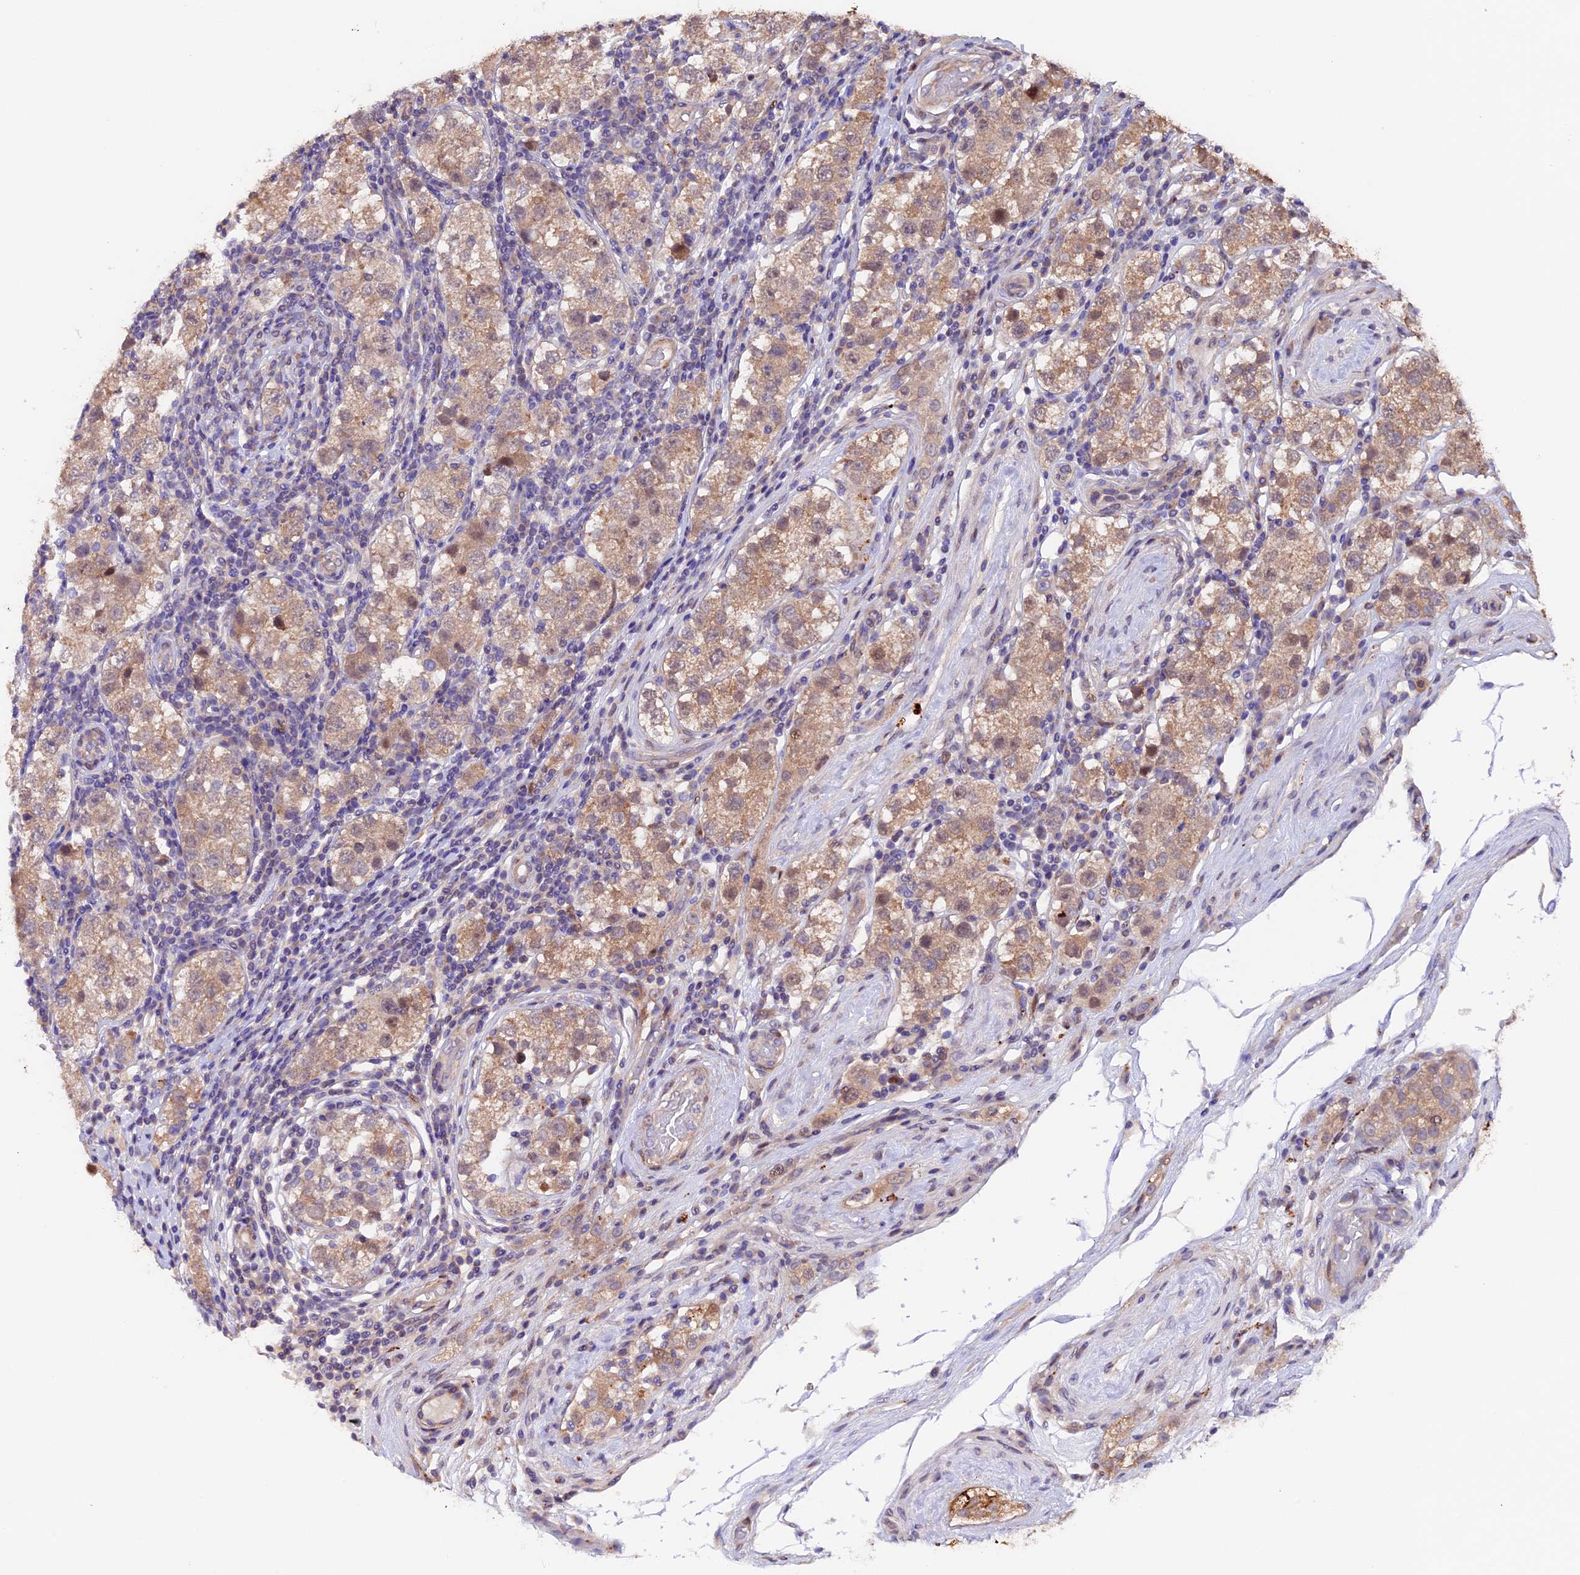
{"staining": {"intensity": "weak", "quantity": ">75%", "location": "cytoplasmic/membranous"}, "tissue": "testis cancer", "cell_type": "Tumor cells", "image_type": "cancer", "snomed": [{"axis": "morphology", "description": "Seminoma, NOS"}, {"axis": "topography", "description": "Testis"}], "caption": "Tumor cells show low levels of weak cytoplasmic/membranous staining in approximately >75% of cells in testis cancer.", "gene": "NCK2", "patient": {"sex": "male", "age": 34}}